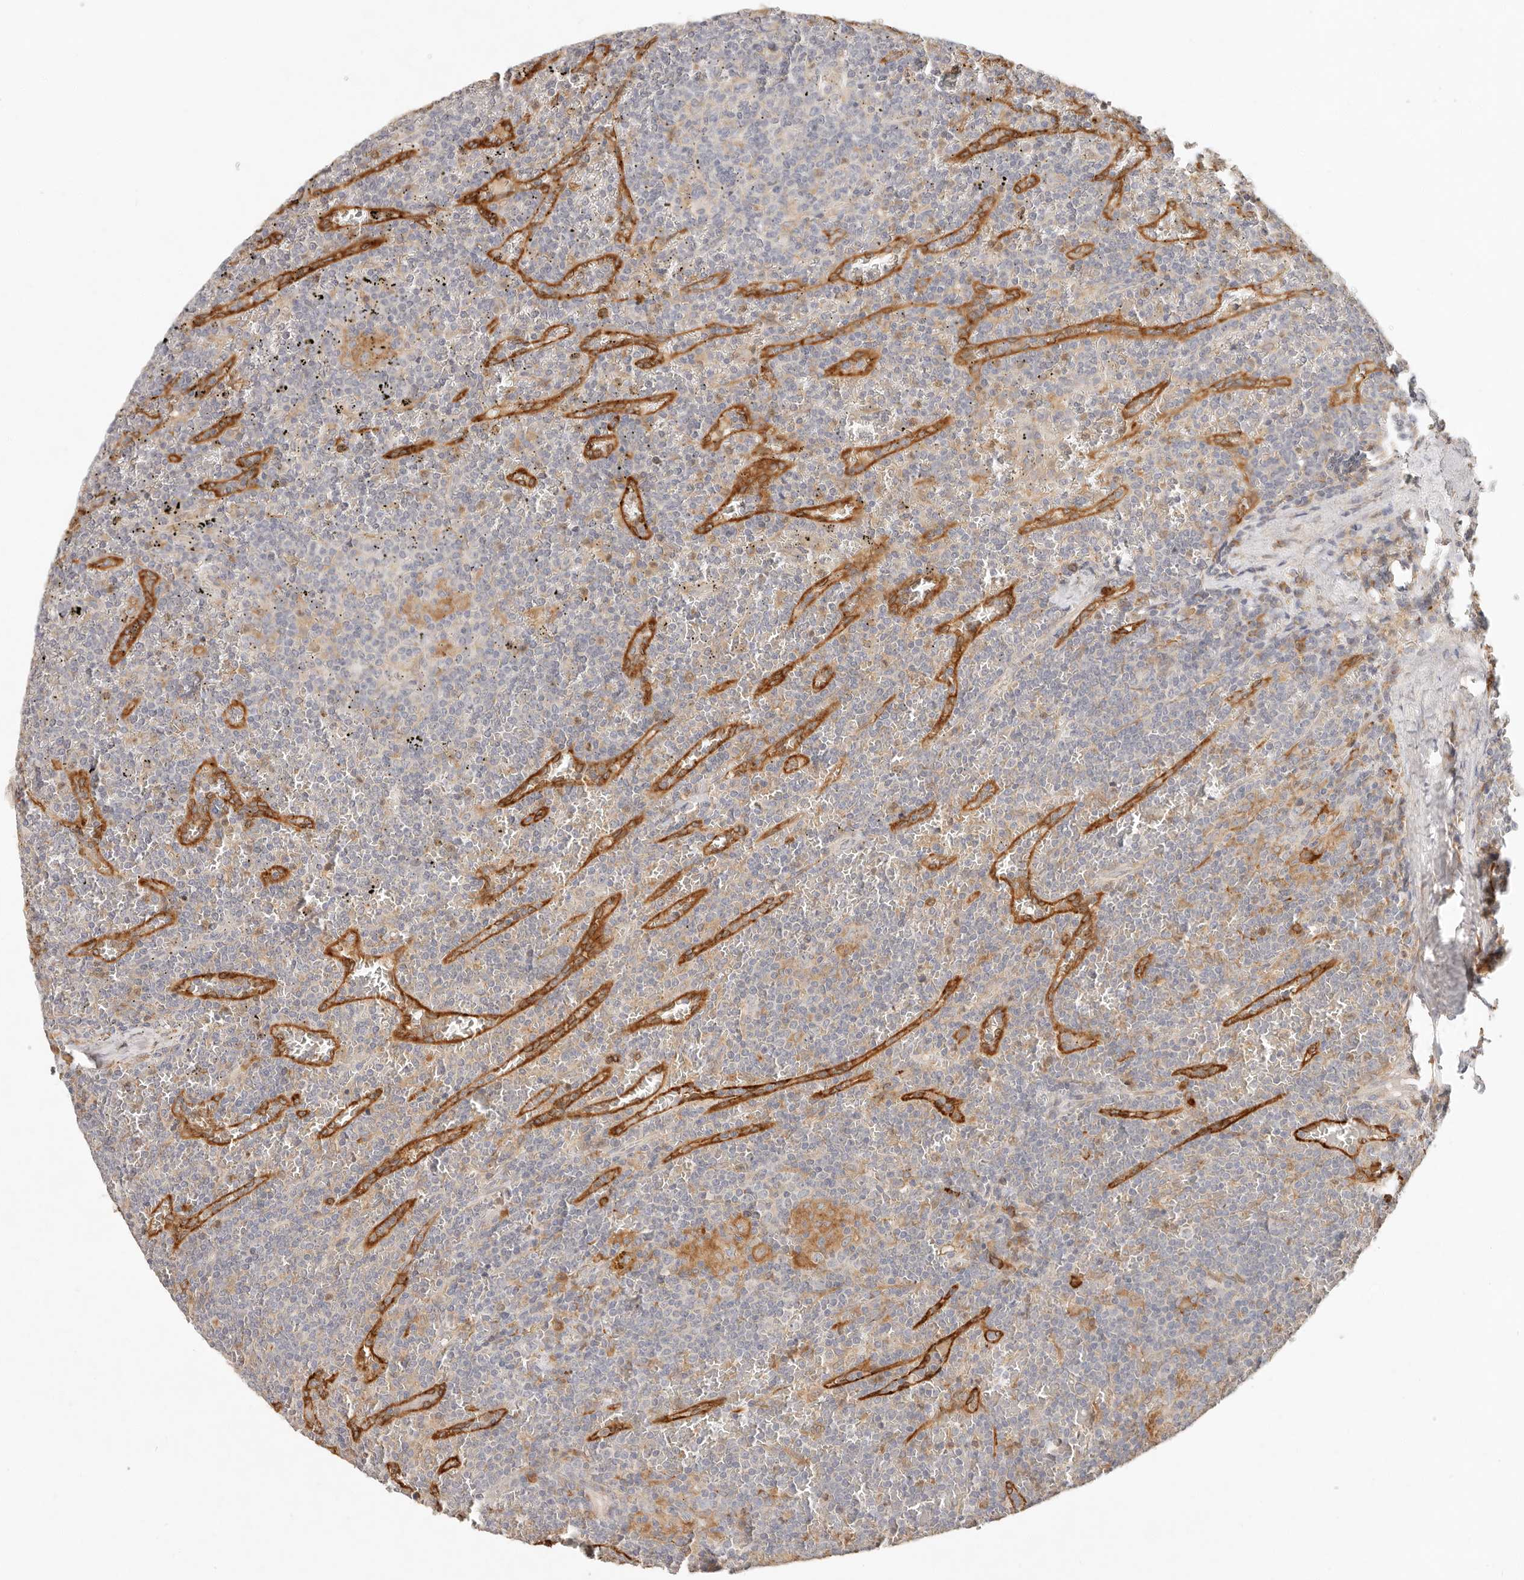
{"staining": {"intensity": "negative", "quantity": "none", "location": "none"}, "tissue": "lymphoma", "cell_type": "Tumor cells", "image_type": "cancer", "snomed": [{"axis": "morphology", "description": "Malignant lymphoma, non-Hodgkin's type, Low grade"}, {"axis": "topography", "description": "Spleen"}], "caption": "The photomicrograph demonstrates no staining of tumor cells in lymphoma.", "gene": "ARHGEF10L", "patient": {"sex": "female", "age": 19}}